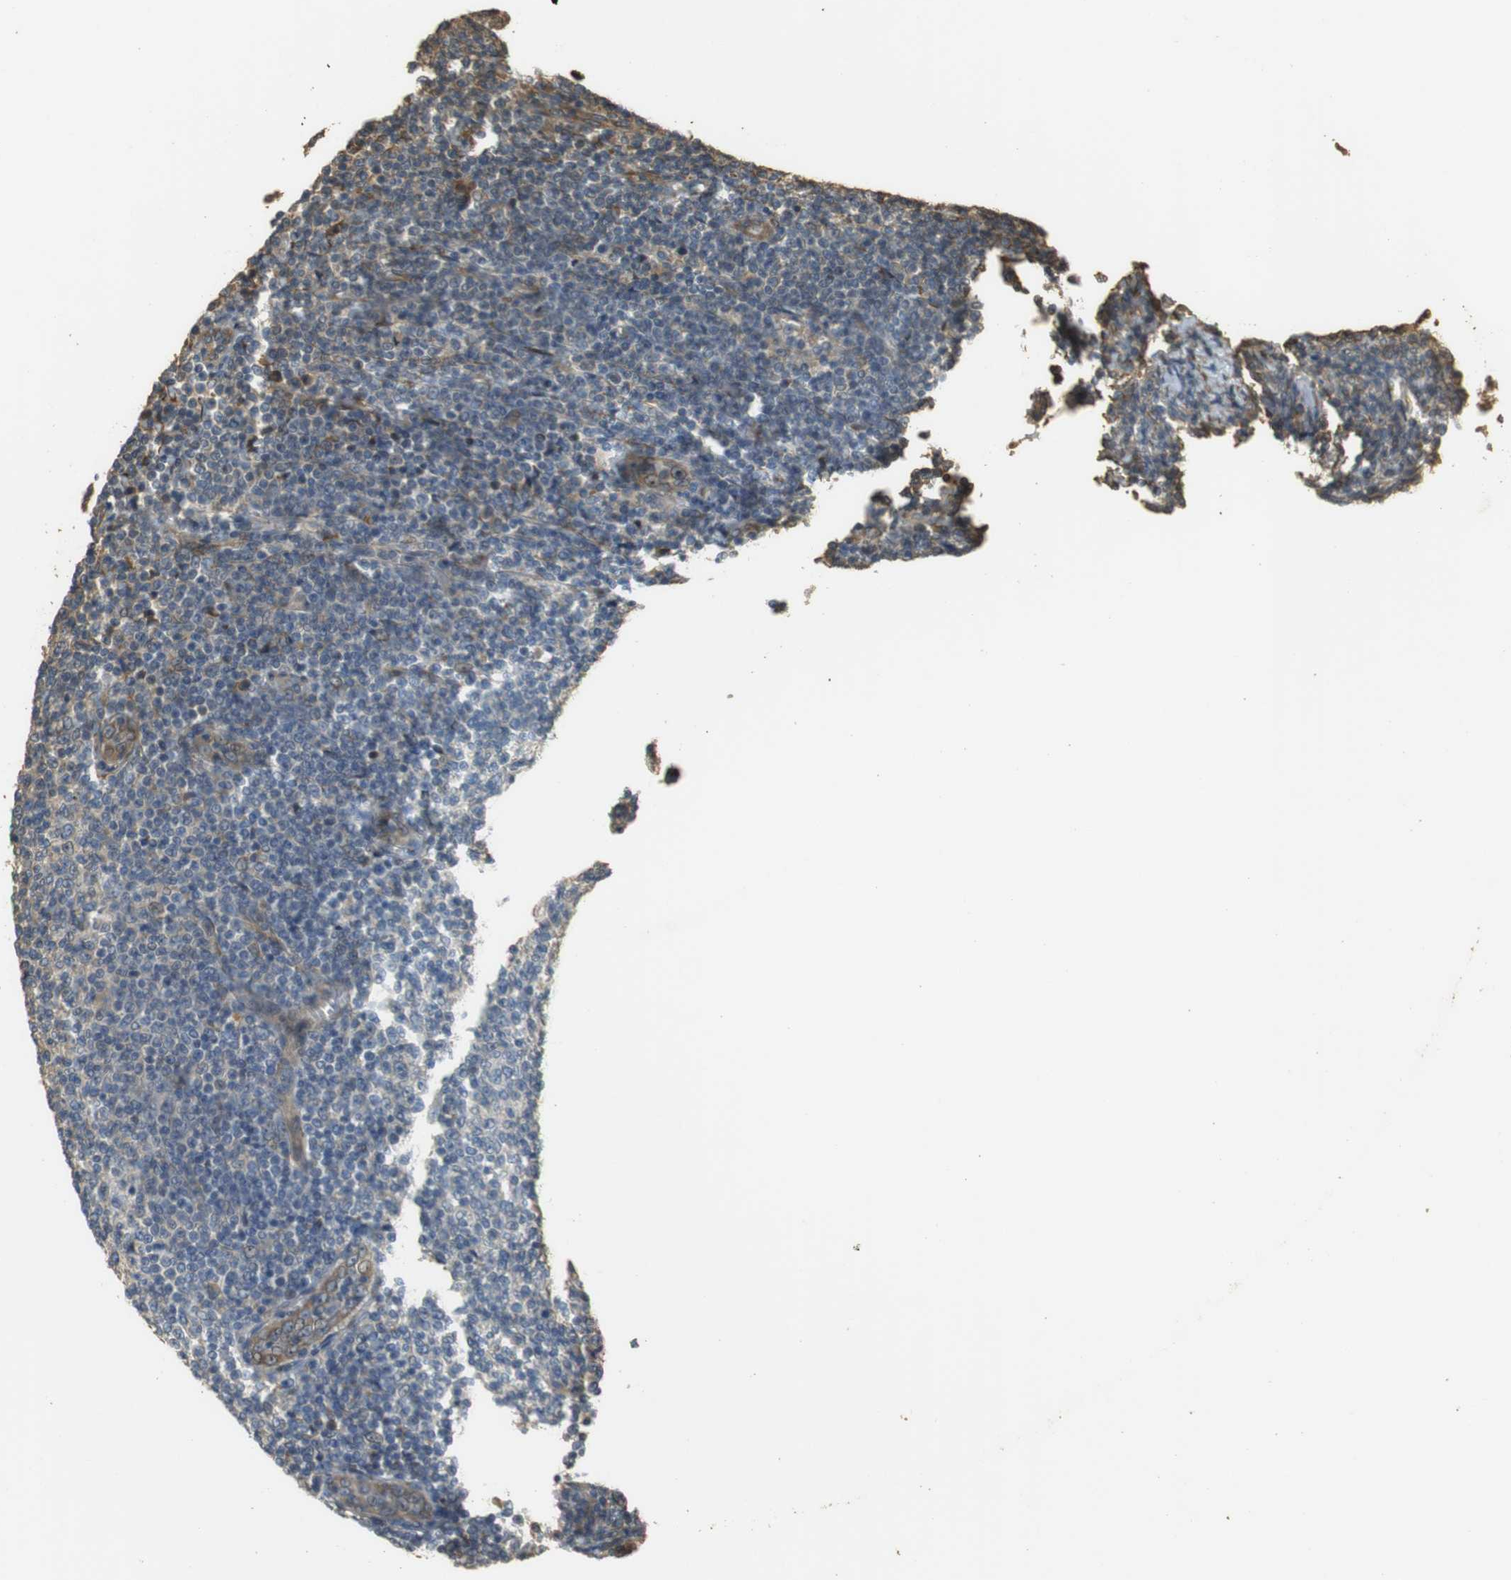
{"staining": {"intensity": "moderate", "quantity": "<25%", "location": "cytoplasmic/membranous"}, "tissue": "lymphoma", "cell_type": "Tumor cells", "image_type": "cancer", "snomed": [{"axis": "morphology", "description": "Malignant lymphoma, non-Hodgkin's type, Low grade"}, {"axis": "topography", "description": "Lymph node"}], "caption": "DAB (3,3'-diaminobenzidine) immunohistochemical staining of malignant lymphoma, non-Hodgkin's type (low-grade) exhibits moderate cytoplasmic/membranous protein positivity in about <25% of tumor cells. Immunohistochemistry stains the protein in brown and the nuclei are stained blue.", "gene": "MSRB3", "patient": {"sex": "male", "age": 66}}